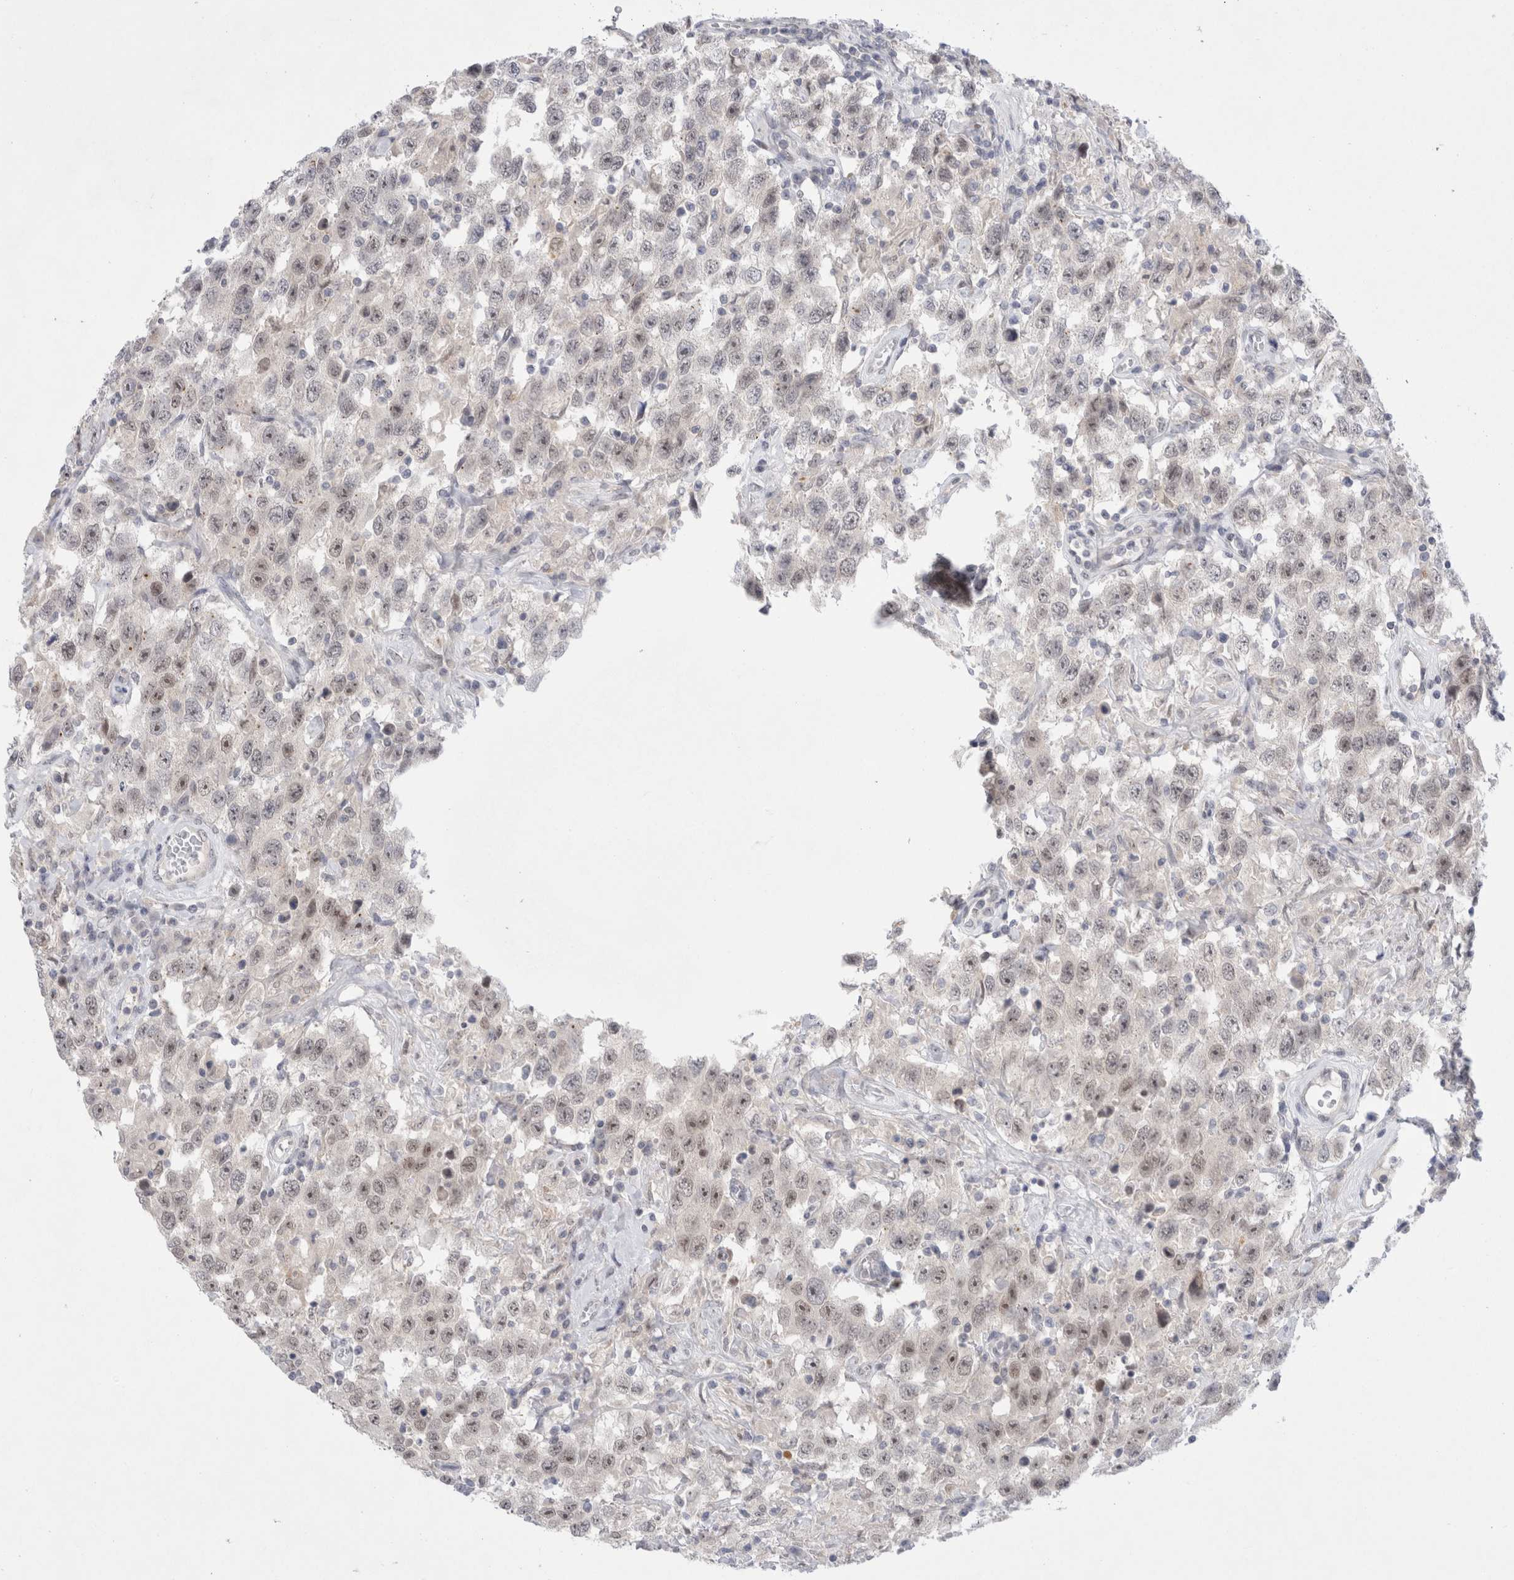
{"staining": {"intensity": "weak", "quantity": "25%-75%", "location": "nuclear"}, "tissue": "testis cancer", "cell_type": "Tumor cells", "image_type": "cancer", "snomed": [{"axis": "morphology", "description": "Seminoma, NOS"}, {"axis": "topography", "description": "Testis"}], "caption": "Immunohistochemical staining of human testis cancer (seminoma) demonstrates weak nuclear protein staining in about 25%-75% of tumor cells.", "gene": "CERS5", "patient": {"sex": "male", "age": 41}}